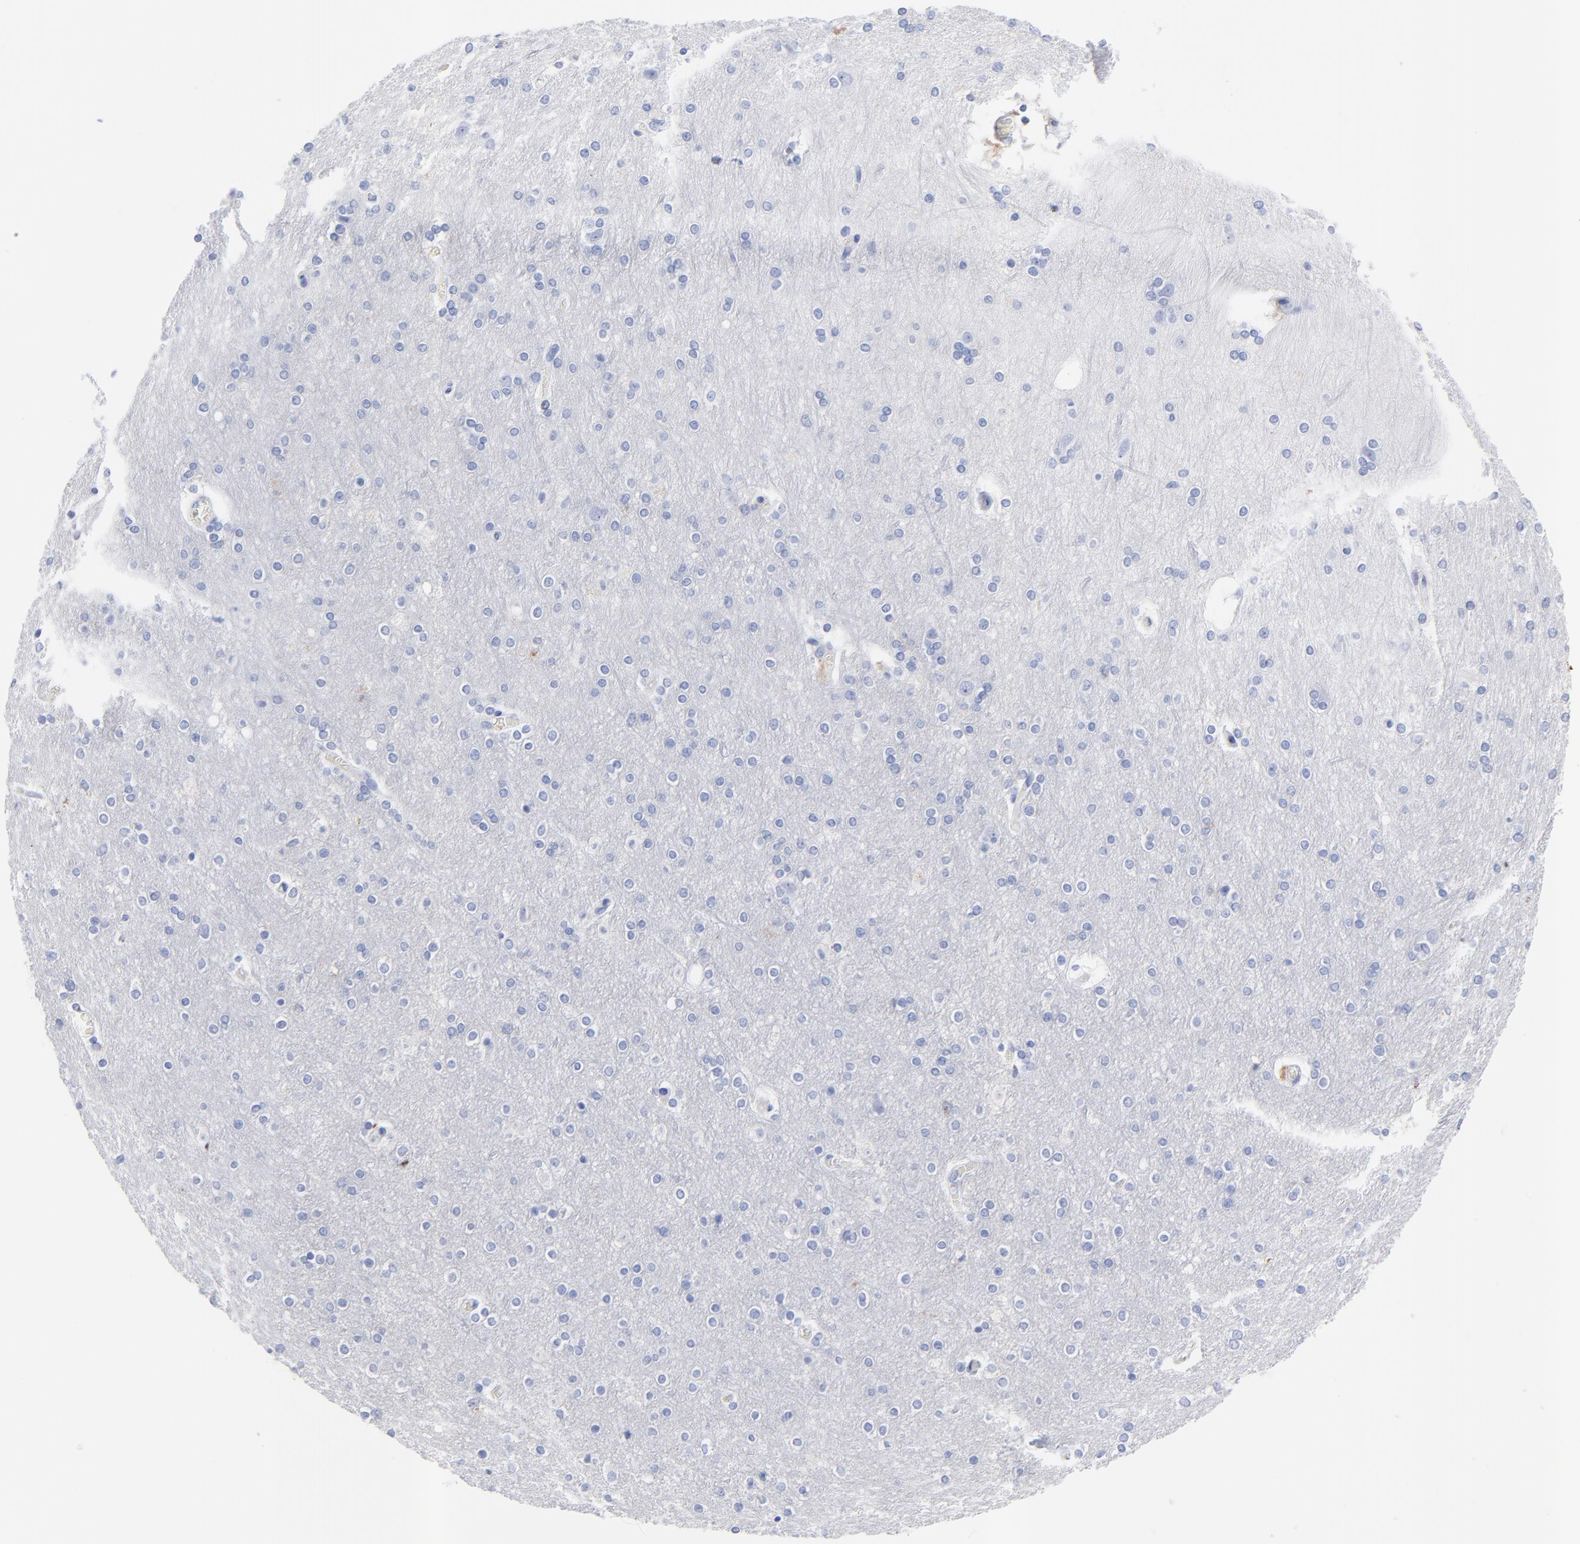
{"staining": {"intensity": "negative", "quantity": "none", "location": "none"}, "tissue": "cerebral cortex", "cell_type": "Endothelial cells", "image_type": "normal", "snomed": [{"axis": "morphology", "description": "Normal tissue, NOS"}, {"axis": "topography", "description": "Cerebral cortex"}], "caption": "Benign cerebral cortex was stained to show a protein in brown. There is no significant positivity in endothelial cells.", "gene": "CPVL", "patient": {"sex": "female", "age": 54}}